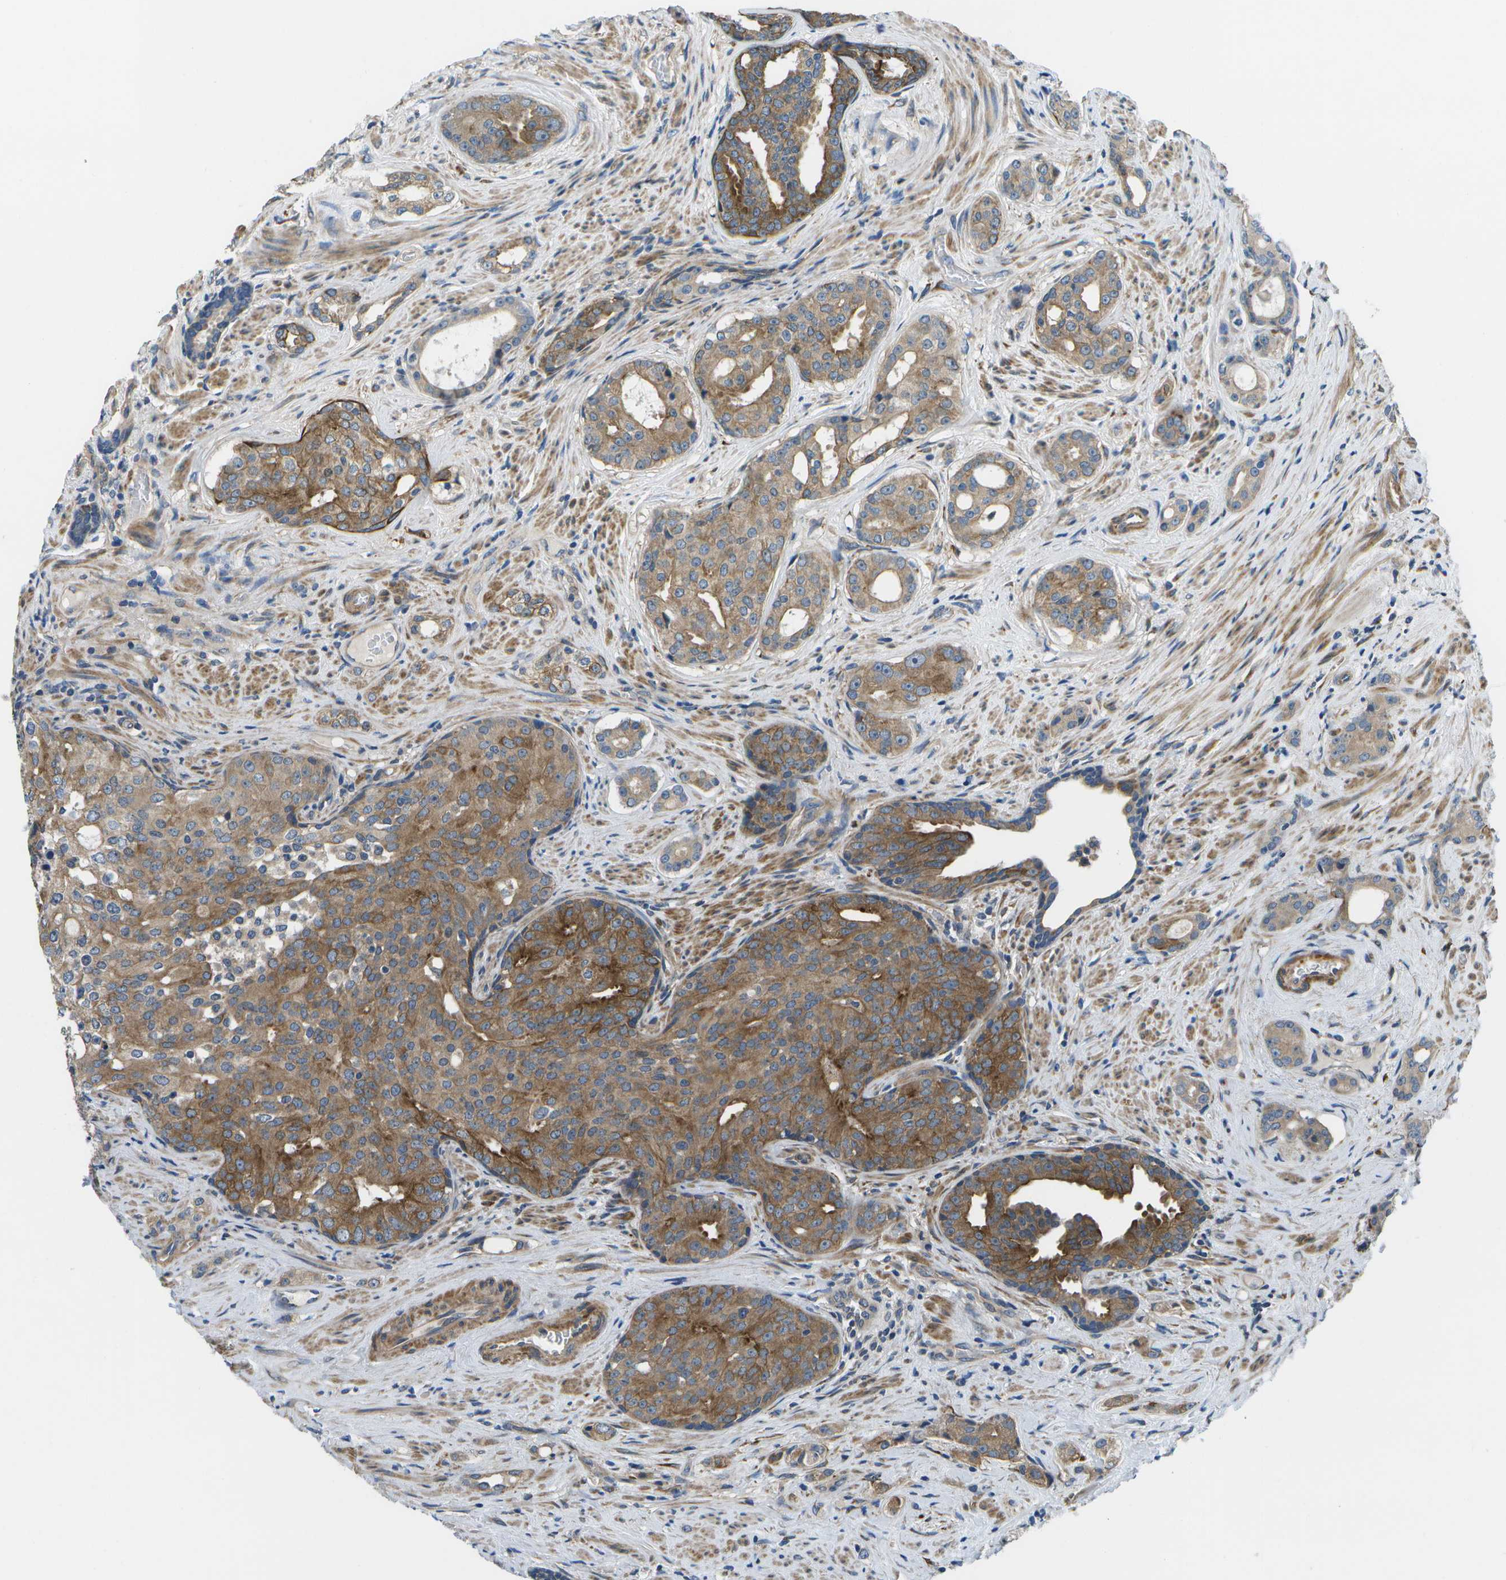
{"staining": {"intensity": "moderate", "quantity": ">75%", "location": "cytoplasmic/membranous"}, "tissue": "prostate cancer", "cell_type": "Tumor cells", "image_type": "cancer", "snomed": [{"axis": "morphology", "description": "Adenocarcinoma, High grade"}, {"axis": "topography", "description": "Prostate"}], "caption": "Moderate cytoplasmic/membranous expression is seen in about >75% of tumor cells in prostate cancer.", "gene": "P3H1", "patient": {"sex": "male", "age": 71}}